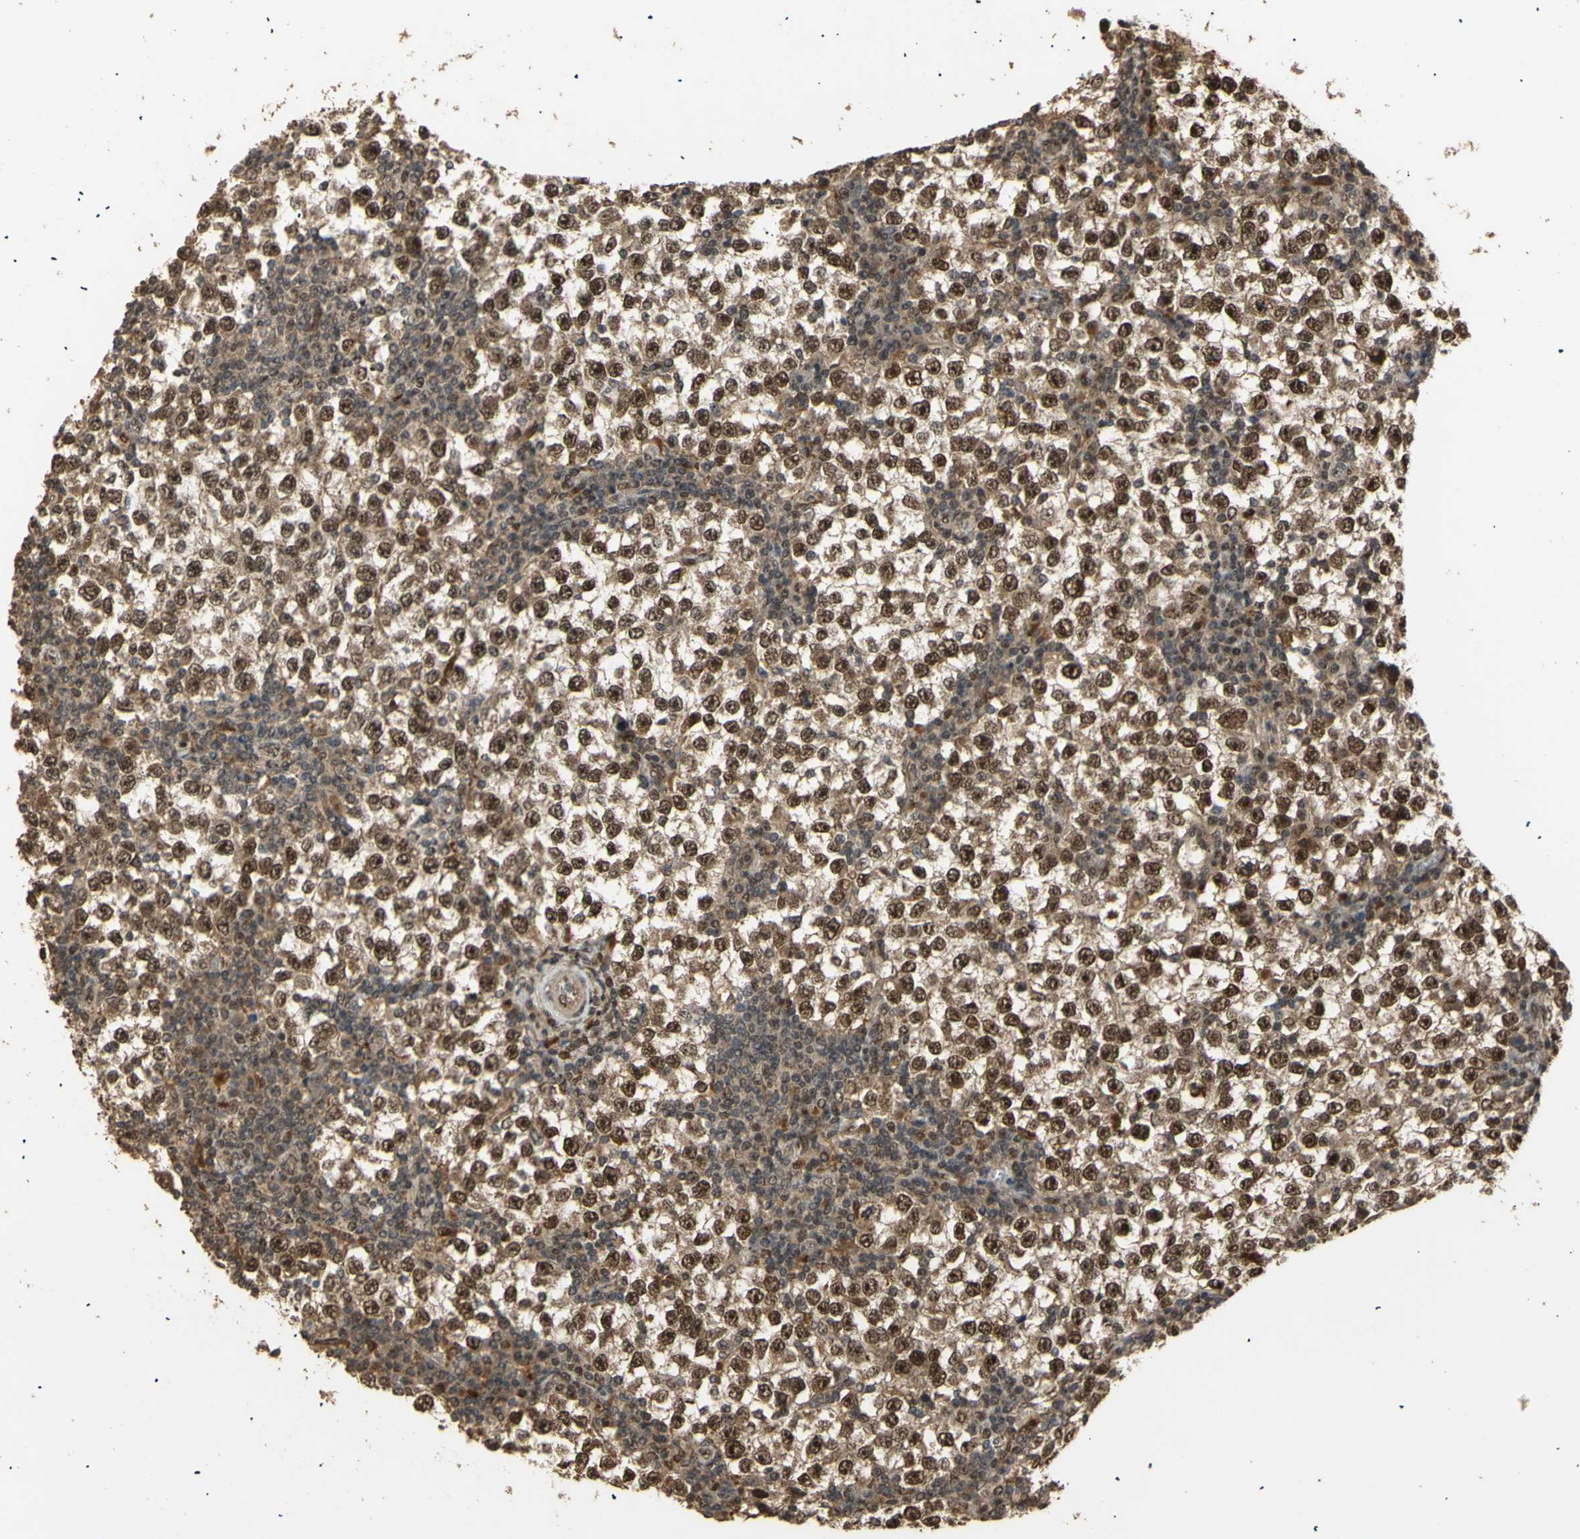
{"staining": {"intensity": "strong", "quantity": ">75%", "location": "cytoplasmic/membranous,nuclear"}, "tissue": "testis cancer", "cell_type": "Tumor cells", "image_type": "cancer", "snomed": [{"axis": "morphology", "description": "Seminoma, NOS"}, {"axis": "topography", "description": "Testis"}], "caption": "Testis cancer (seminoma) was stained to show a protein in brown. There is high levels of strong cytoplasmic/membranous and nuclear staining in about >75% of tumor cells. Using DAB (3,3'-diaminobenzidine) (brown) and hematoxylin (blue) stains, captured at high magnification using brightfield microscopy.", "gene": "GTF2E2", "patient": {"sex": "male", "age": 65}}